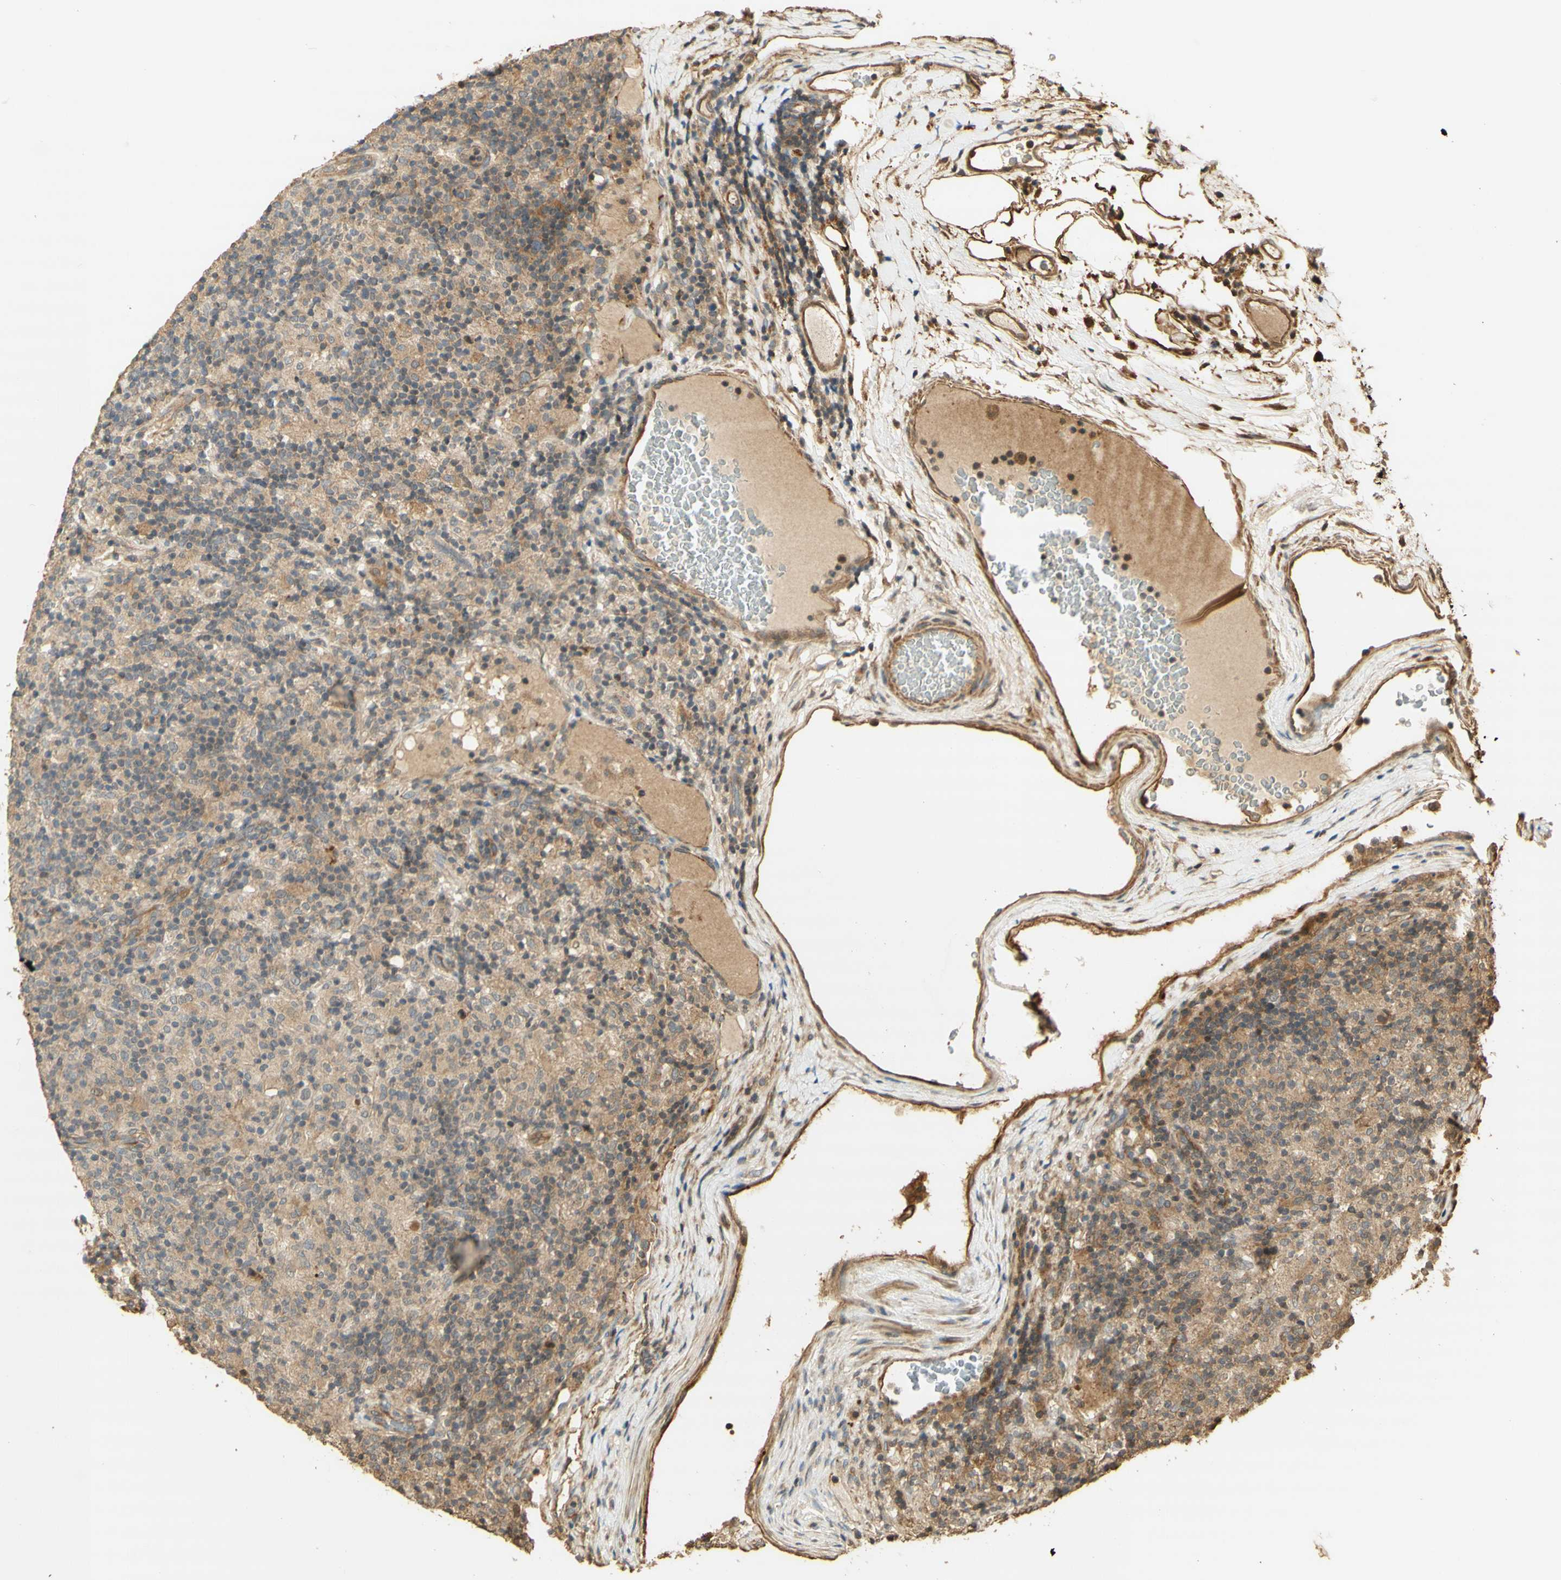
{"staining": {"intensity": "moderate", "quantity": ">75%", "location": "cytoplasmic/membranous"}, "tissue": "lymphoma", "cell_type": "Tumor cells", "image_type": "cancer", "snomed": [{"axis": "morphology", "description": "Hodgkin's disease, NOS"}, {"axis": "topography", "description": "Lymph node"}], "caption": "The histopathology image reveals immunohistochemical staining of lymphoma. There is moderate cytoplasmic/membranous expression is seen in about >75% of tumor cells. (Stains: DAB (3,3'-diaminobenzidine) in brown, nuclei in blue, Microscopy: brightfield microscopy at high magnification).", "gene": "AGER", "patient": {"sex": "male", "age": 70}}